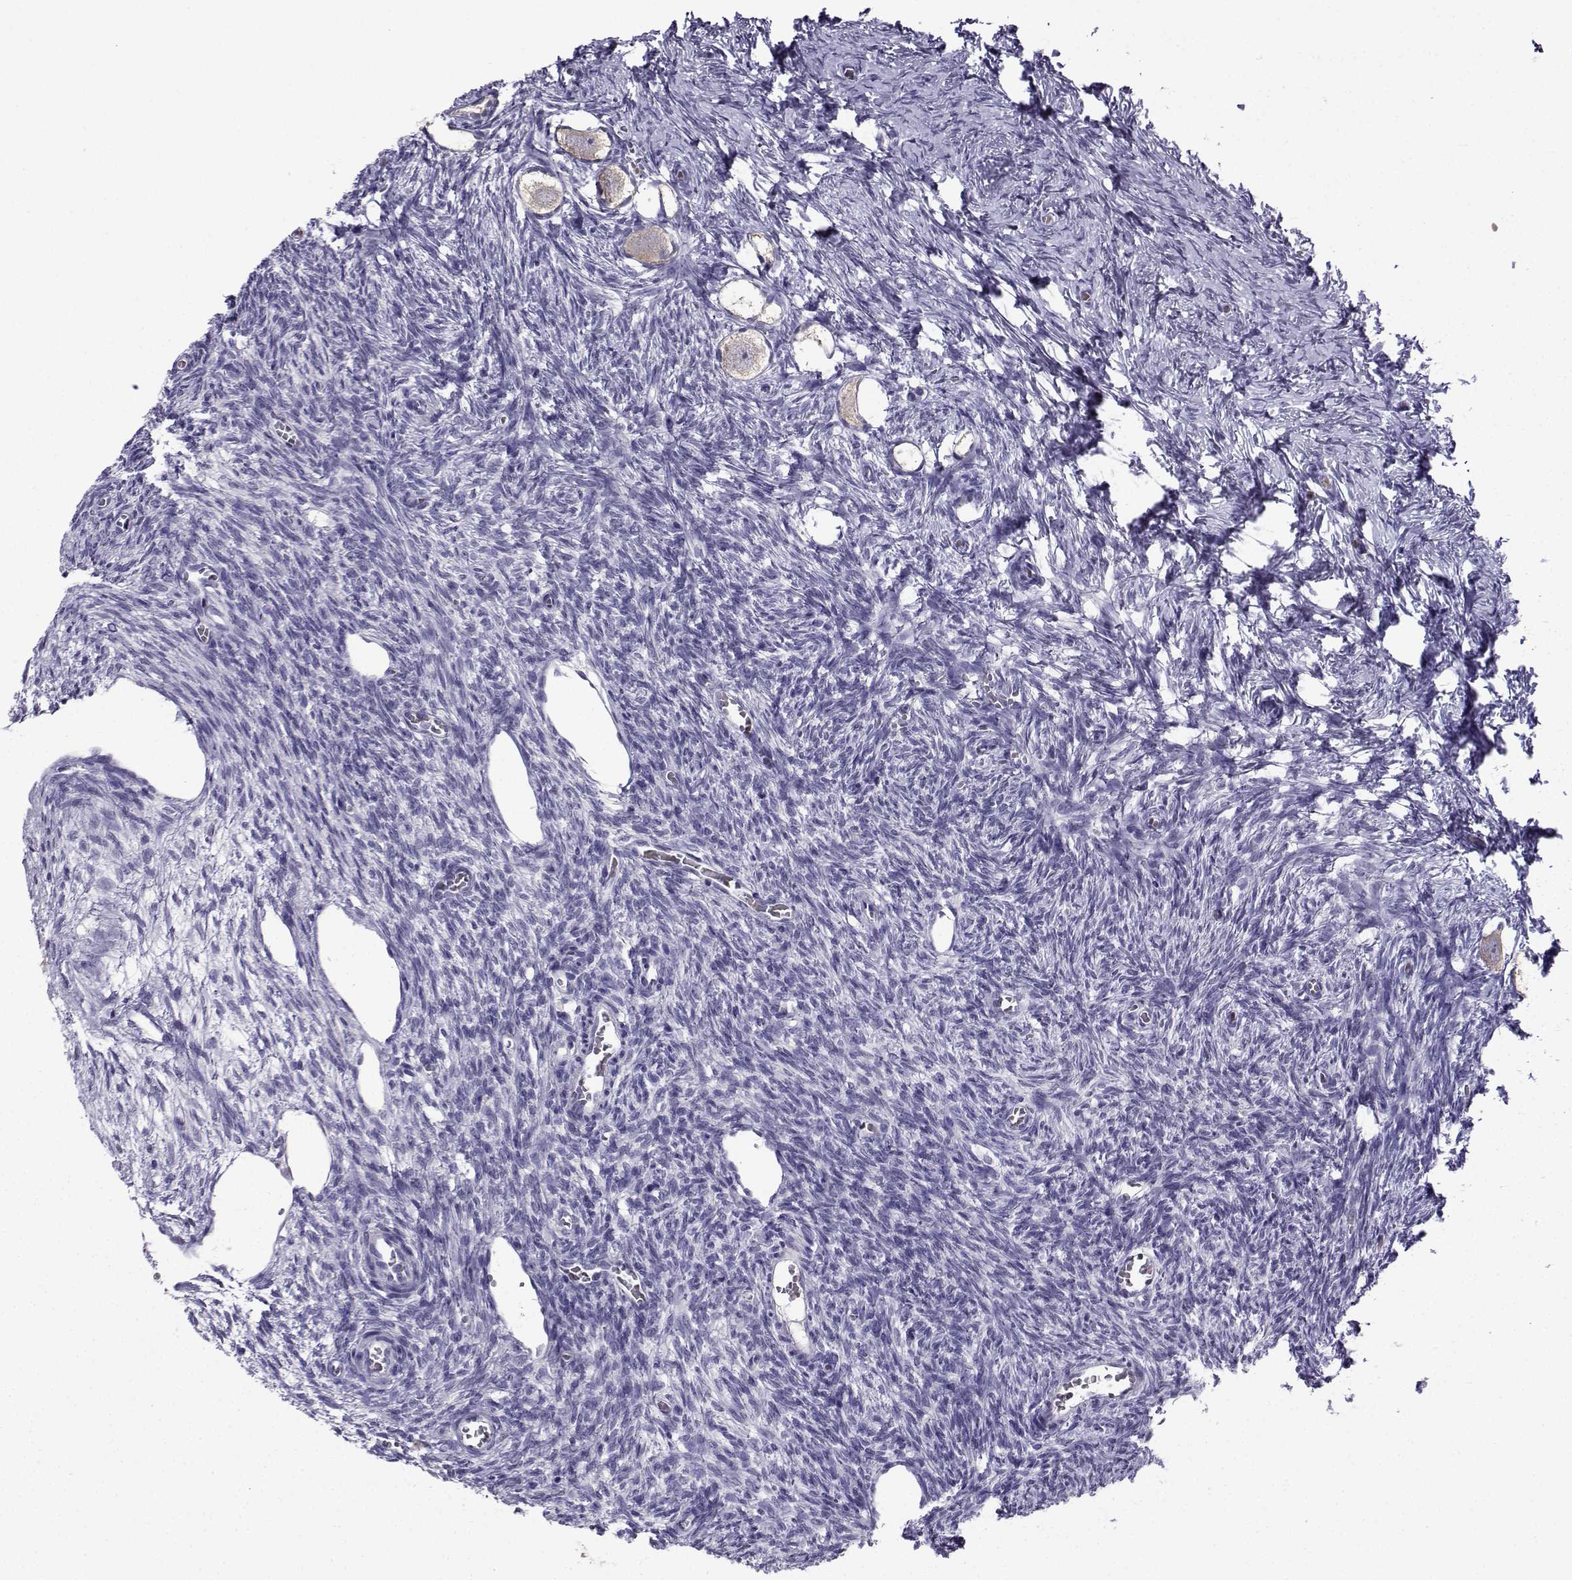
{"staining": {"intensity": "negative", "quantity": "none", "location": "none"}, "tissue": "ovary", "cell_type": "Follicle cells", "image_type": "normal", "snomed": [{"axis": "morphology", "description": "Normal tissue, NOS"}, {"axis": "topography", "description": "Ovary"}], "caption": "DAB immunohistochemical staining of normal ovary demonstrates no significant positivity in follicle cells. (DAB (3,3'-diaminobenzidine) IHC visualized using brightfield microscopy, high magnification).", "gene": "LRFN2", "patient": {"sex": "female", "age": 27}}